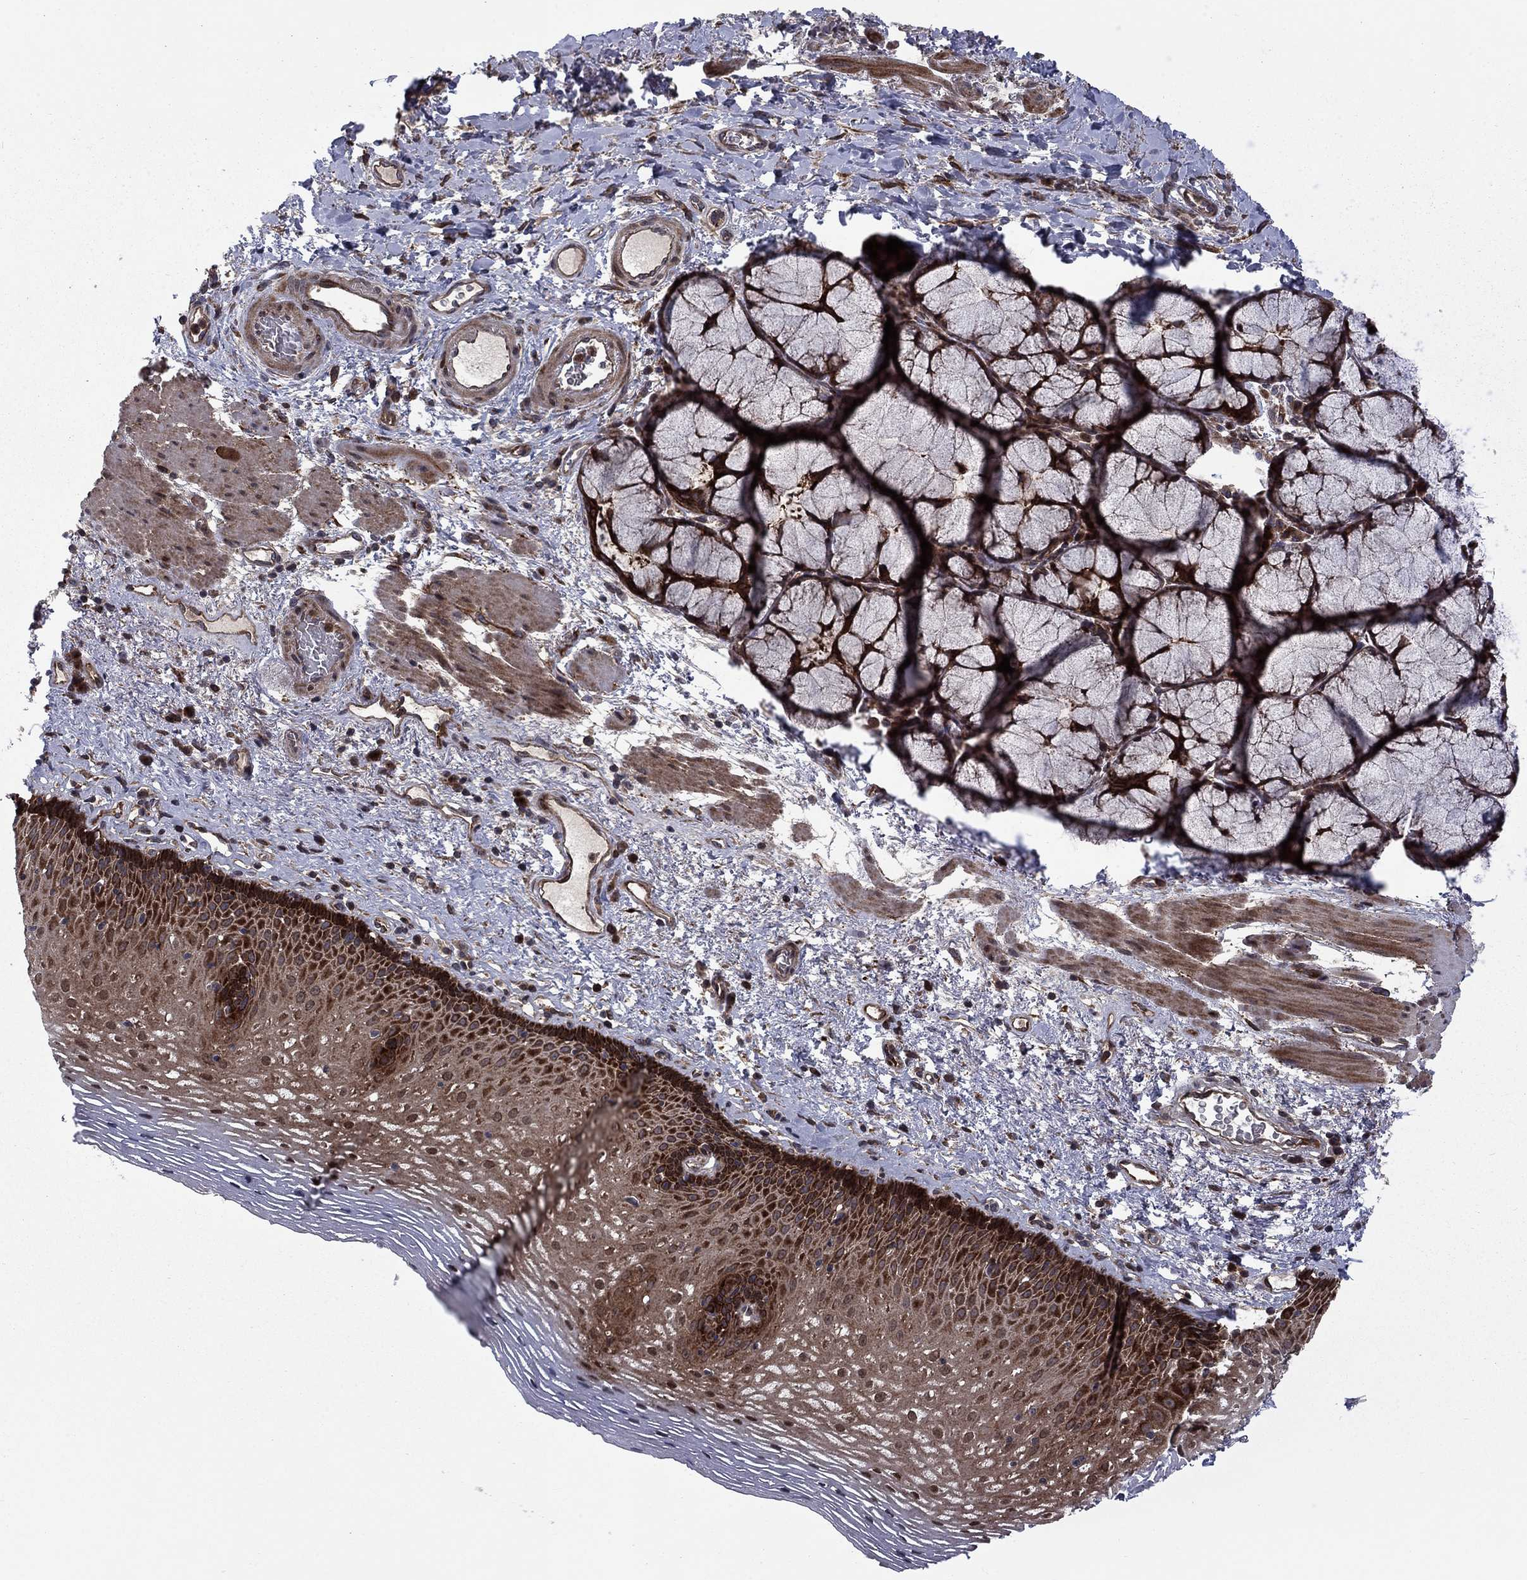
{"staining": {"intensity": "strong", "quantity": ">75%", "location": "cytoplasmic/membranous"}, "tissue": "esophagus", "cell_type": "Squamous epithelial cells", "image_type": "normal", "snomed": [{"axis": "morphology", "description": "Normal tissue, NOS"}, {"axis": "topography", "description": "Esophagus"}], "caption": "Esophagus stained with a brown dye shows strong cytoplasmic/membranous positive staining in approximately >75% of squamous epithelial cells.", "gene": "HDAC4", "patient": {"sex": "male", "age": 76}}